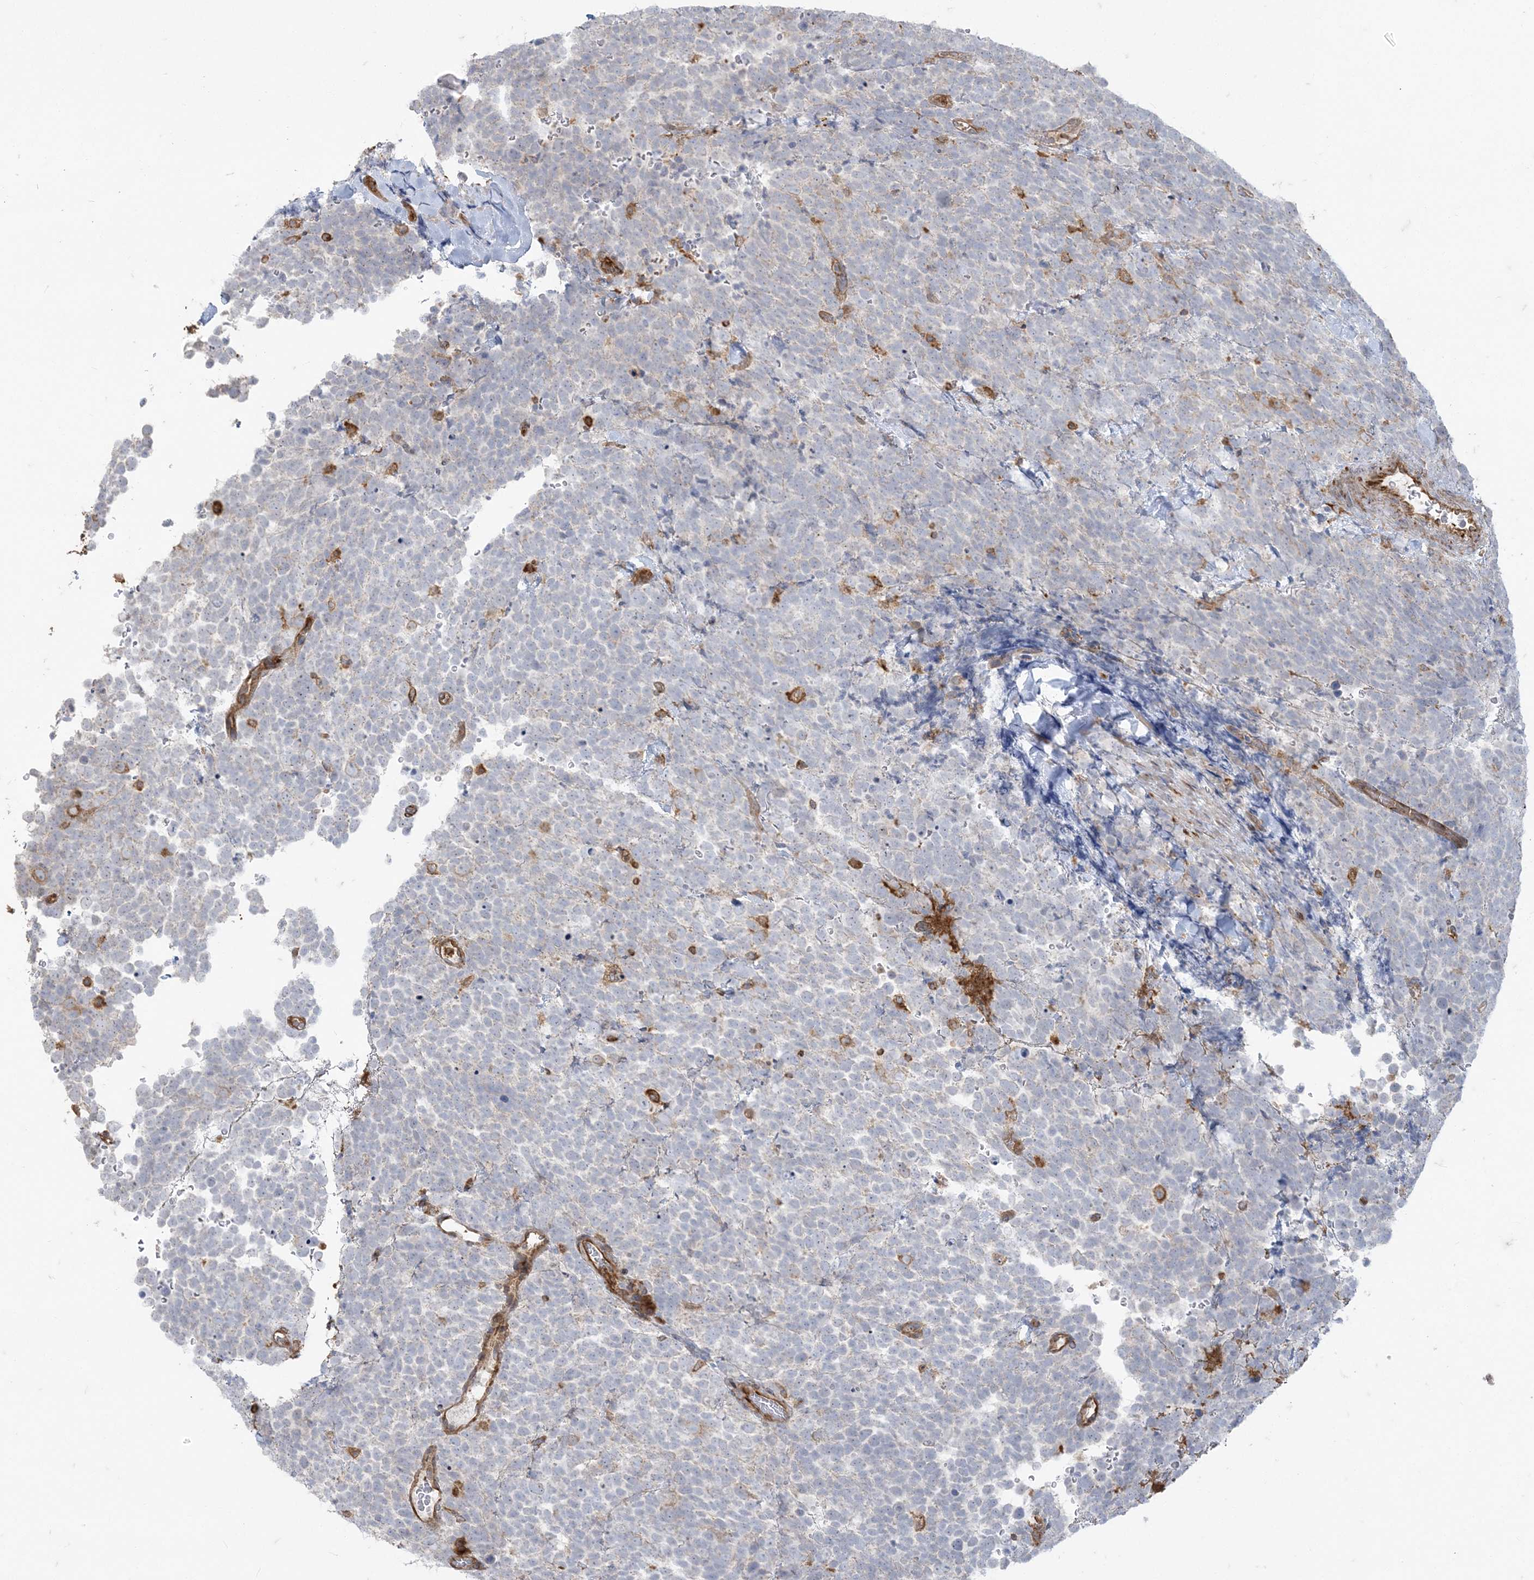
{"staining": {"intensity": "negative", "quantity": "none", "location": "none"}, "tissue": "urothelial cancer", "cell_type": "Tumor cells", "image_type": "cancer", "snomed": [{"axis": "morphology", "description": "Urothelial carcinoma, High grade"}, {"axis": "topography", "description": "Urinary bladder"}], "caption": "Tumor cells show no significant protein expression in urothelial carcinoma (high-grade). The staining is performed using DAB brown chromogen with nuclei counter-stained in using hematoxylin.", "gene": "DERL3", "patient": {"sex": "female", "age": 82}}